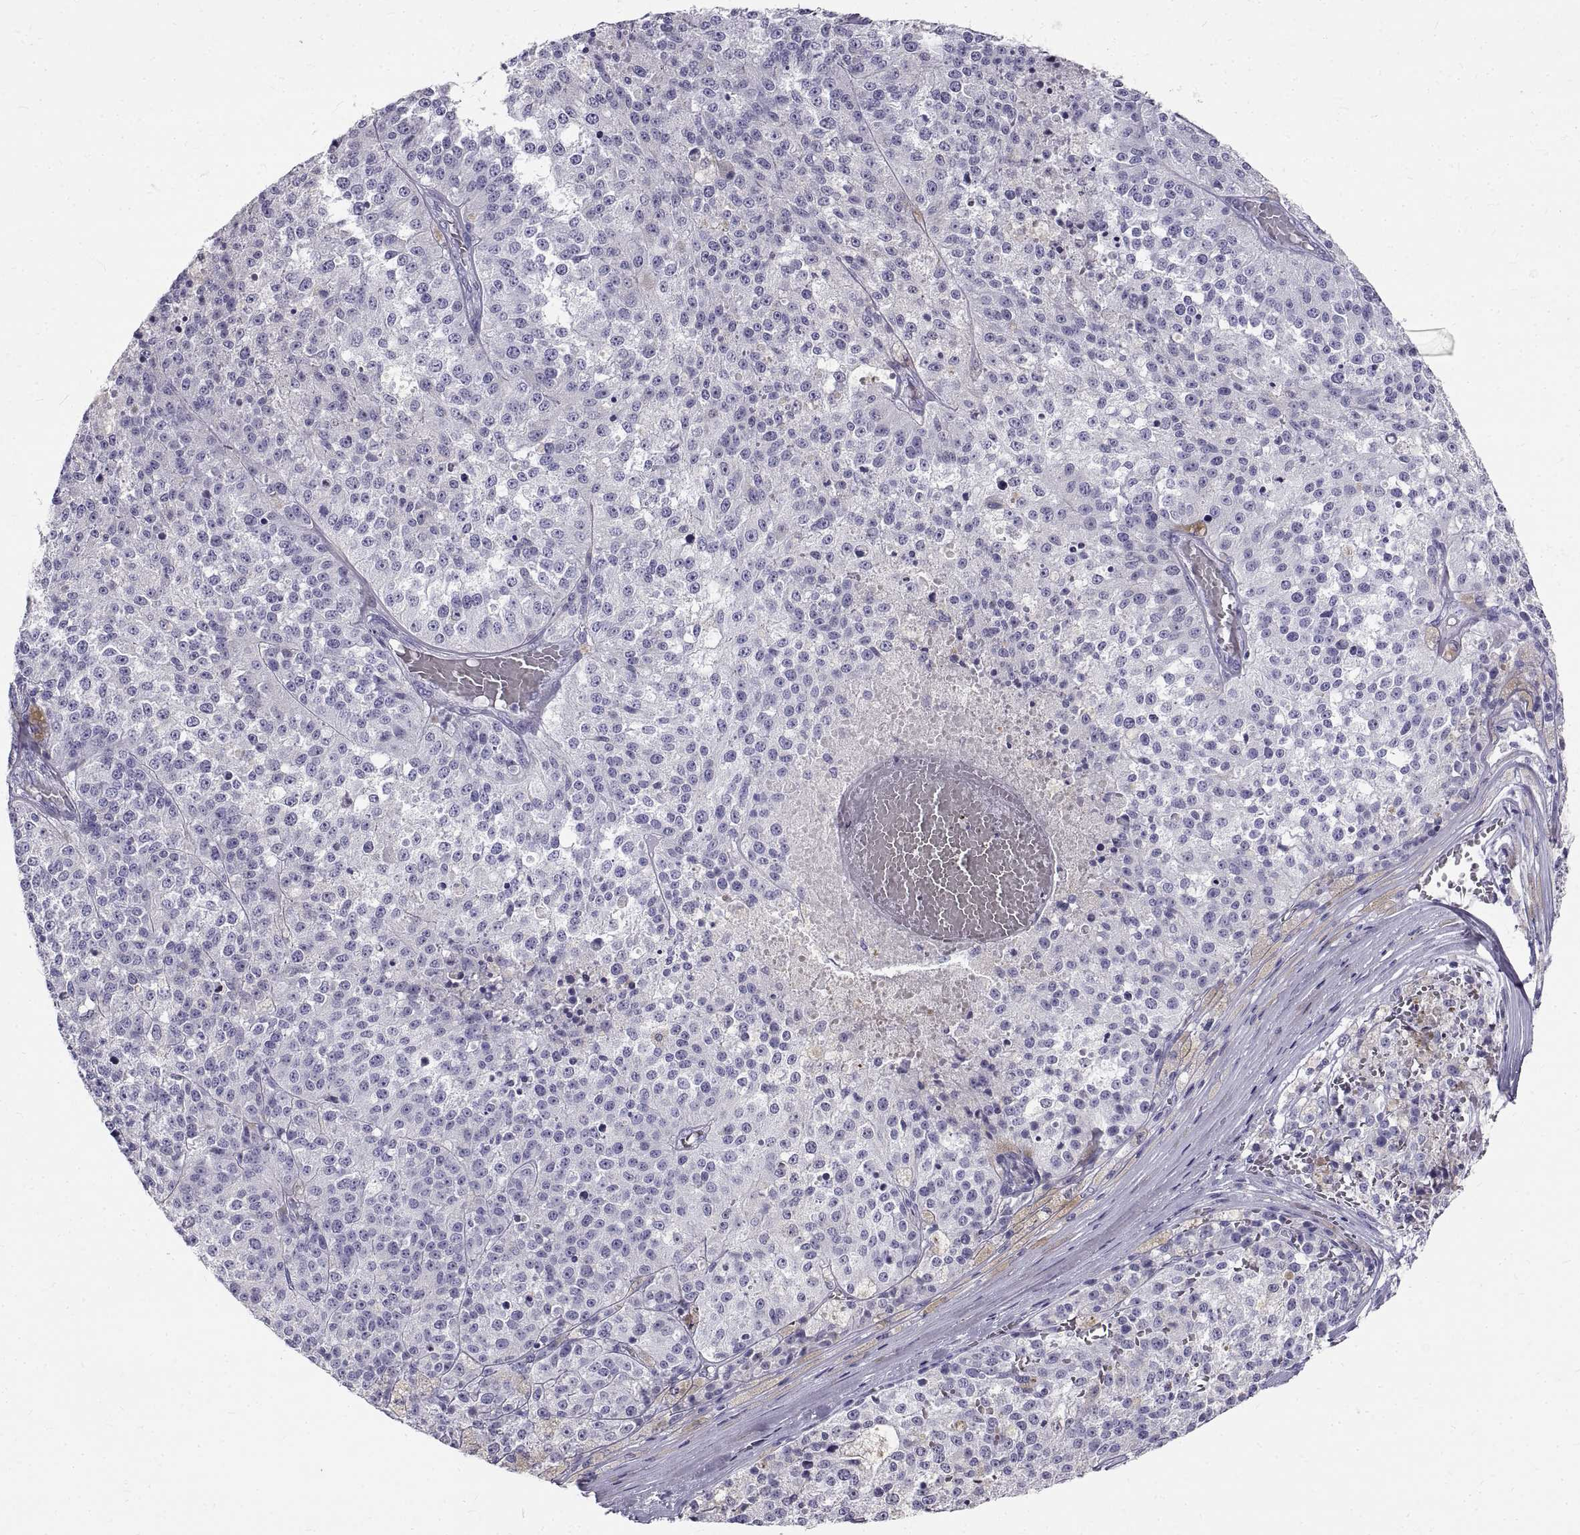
{"staining": {"intensity": "negative", "quantity": "none", "location": "none"}, "tissue": "melanoma", "cell_type": "Tumor cells", "image_type": "cancer", "snomed": [{"axis": "morphology", "description": "Malignant melanoma, Metastatic site"}, {"axis": "topography", "description": "Lymph node"}], "caption": "This micrograph is of malignant melanoma (metastatic site) stained with immunohistochemistry to label a protein in brown with the nuclei are counter-stained blue. There is no staining in tumor cells.", "gene": "GNG12", "patient": {"sex": "female", "age": 64}}